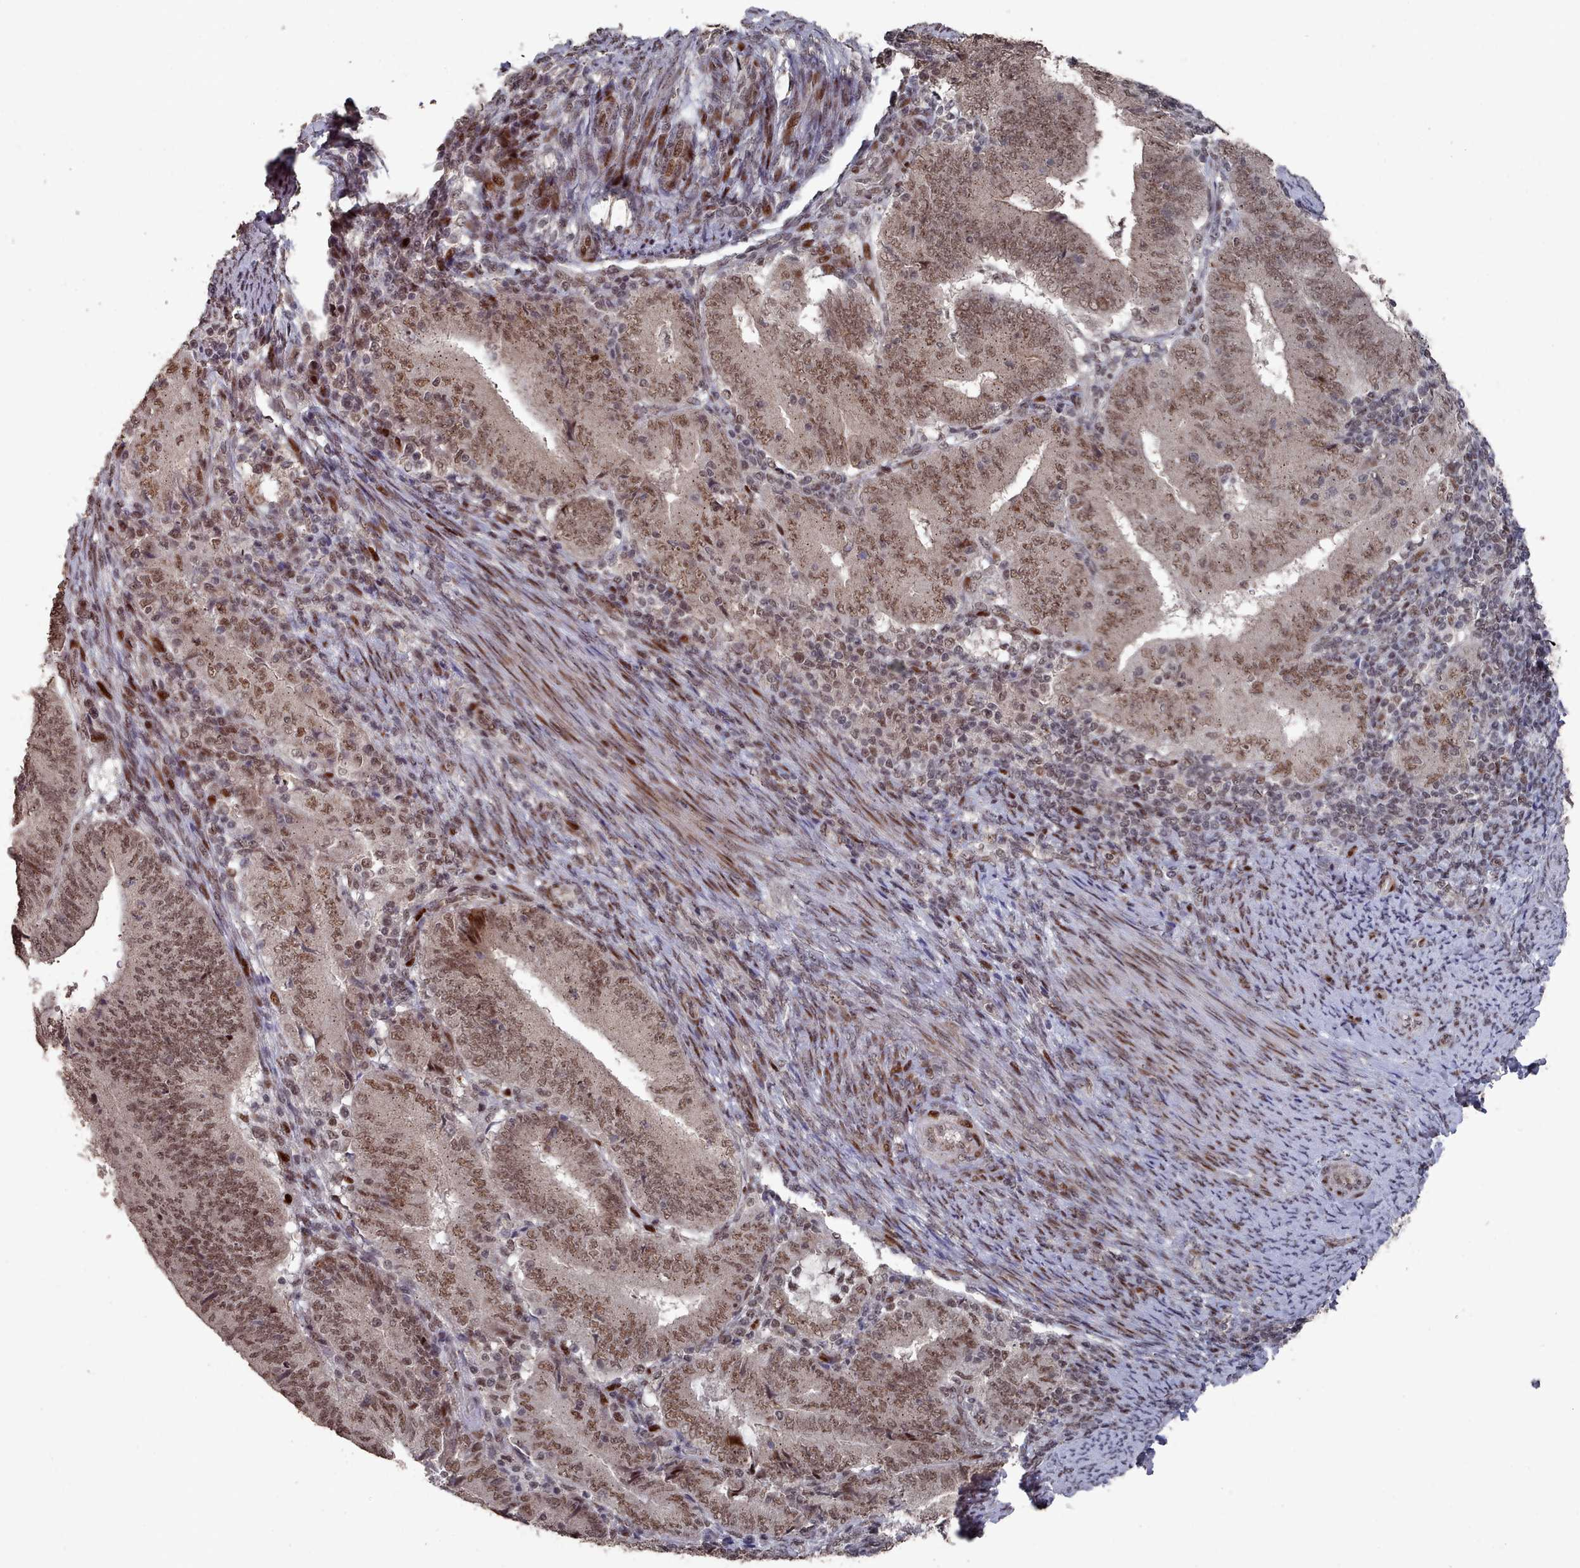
{"staining": {"intensity": "moderate", "quantity": ">75%", "location": "cytoplasmic/membranous,nuclear"}, "tissue": "endometrial cancer", "cell_type": "Tumor cells", "image_type": "cancer", "snomed": [{"axis": "morphology", "description": "Adenocarcinoma, NOS"}, {"axis": "topography", "description": "Endometrium"}], "caption": "This image exhibits immunohistochemistry staining of endometrial cancer (adenocarcinoma), with medium moderate cytoplasmic/membranous and nuclear staining in about >75% of tumor cells.", "gene": "PNRC2", "patient": {"sex": "female", "age": 70}}